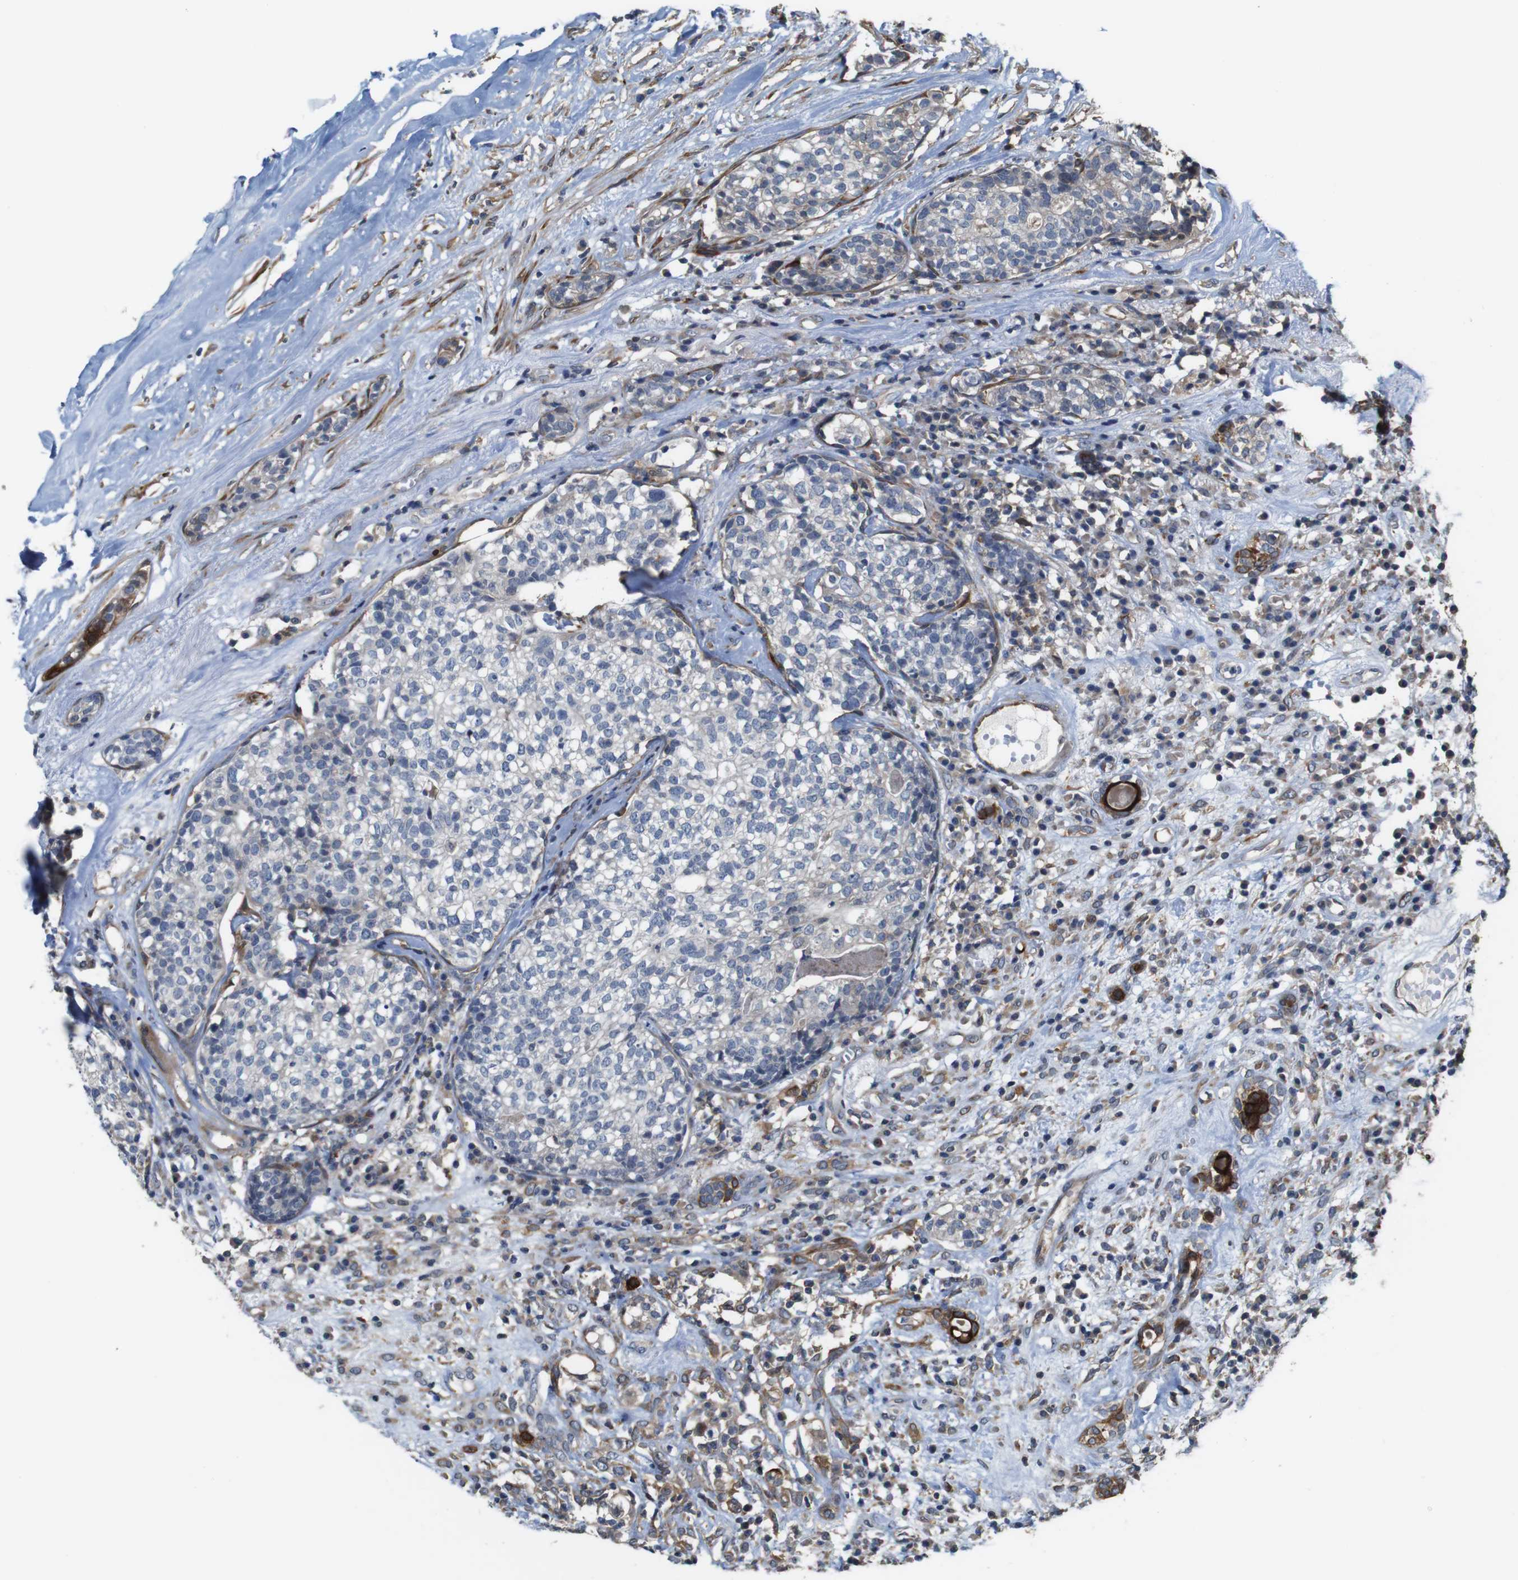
{"staining": {"intensity": "strong", "quantity": "<25%", "location": "cytoplasmic/membranous"}, "tissue": "head and neck cancer", "cell_type": "Tumor cells", "image_type": "cancer", "snomed": [{"axis": "morphology", "description": "Adenocarcinoma, NOS"}, {"axis": "topography", "description": "Salivary gland"}, {"axis": "topography", "description": "Head-Neck"}], "caption": "Immunohistochemical staining of human adenocarcinoma (head and neck) displays medium levels of strong cytoplasmic/membranous protein expression in approximately <25% of tumor cells.", "gene": "PCOLCE2", "patient": {"sex": "female", "age": 65}}